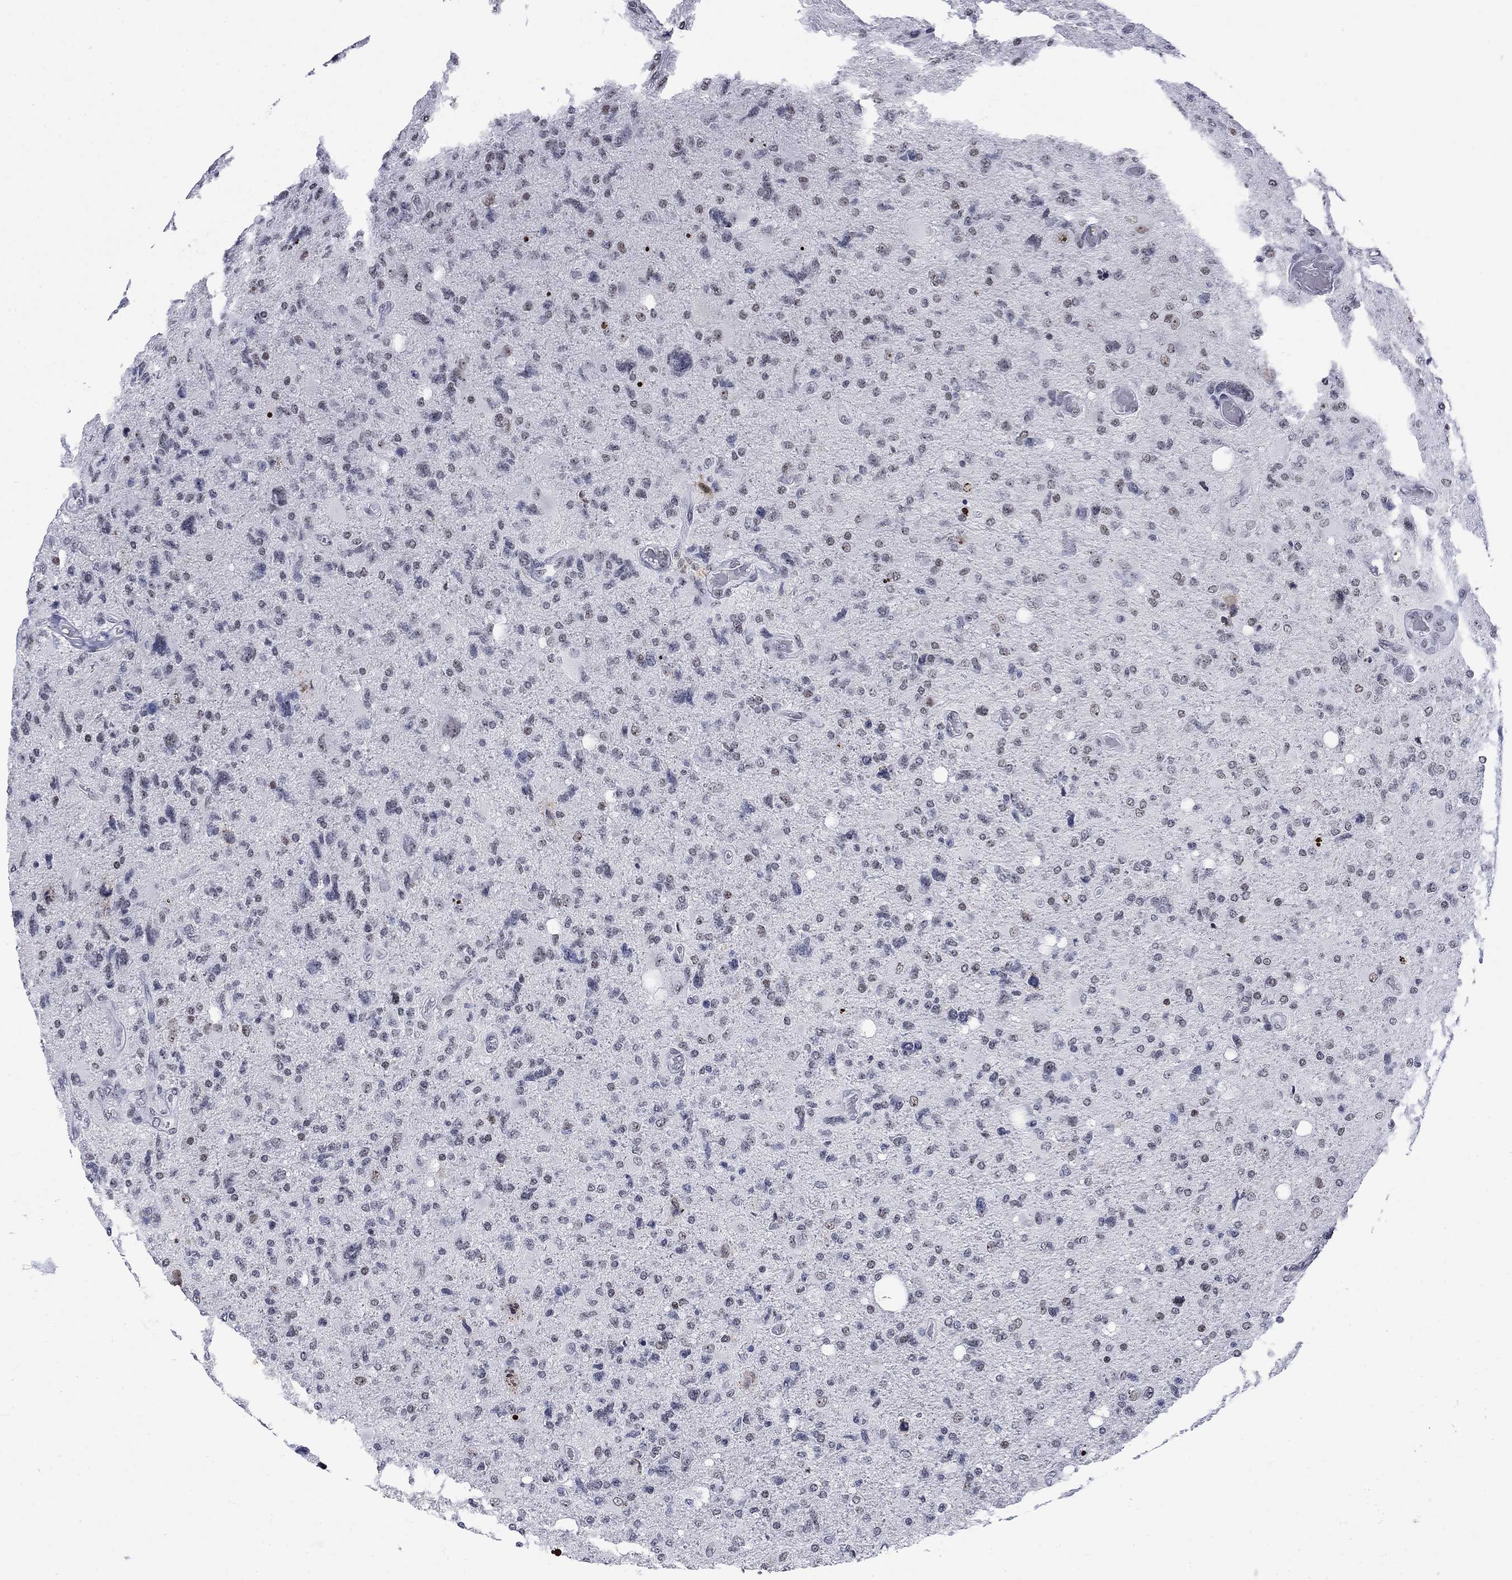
{"staining": {"intensity": "negative", "quantity": "none", "location": "none"}, "tissue": "glioma", "cell_type": "Tumor cells", "image_type": "cancer", "snomed": [{"axis": "morphology", "description": "Glioma, malignant, High grade"}, {"axis": "topography", "description": "Cerebral cortex"}], "caption": "Tumor cells are negative for brown protein staining in malignant high-grade glioma. (Brightfield microscopy of DAB (3,3'-diaminobenzidine) IHC at high magnification).", "gene": "CSRNP3", "patient": {"sex": "male", "age": 70}}